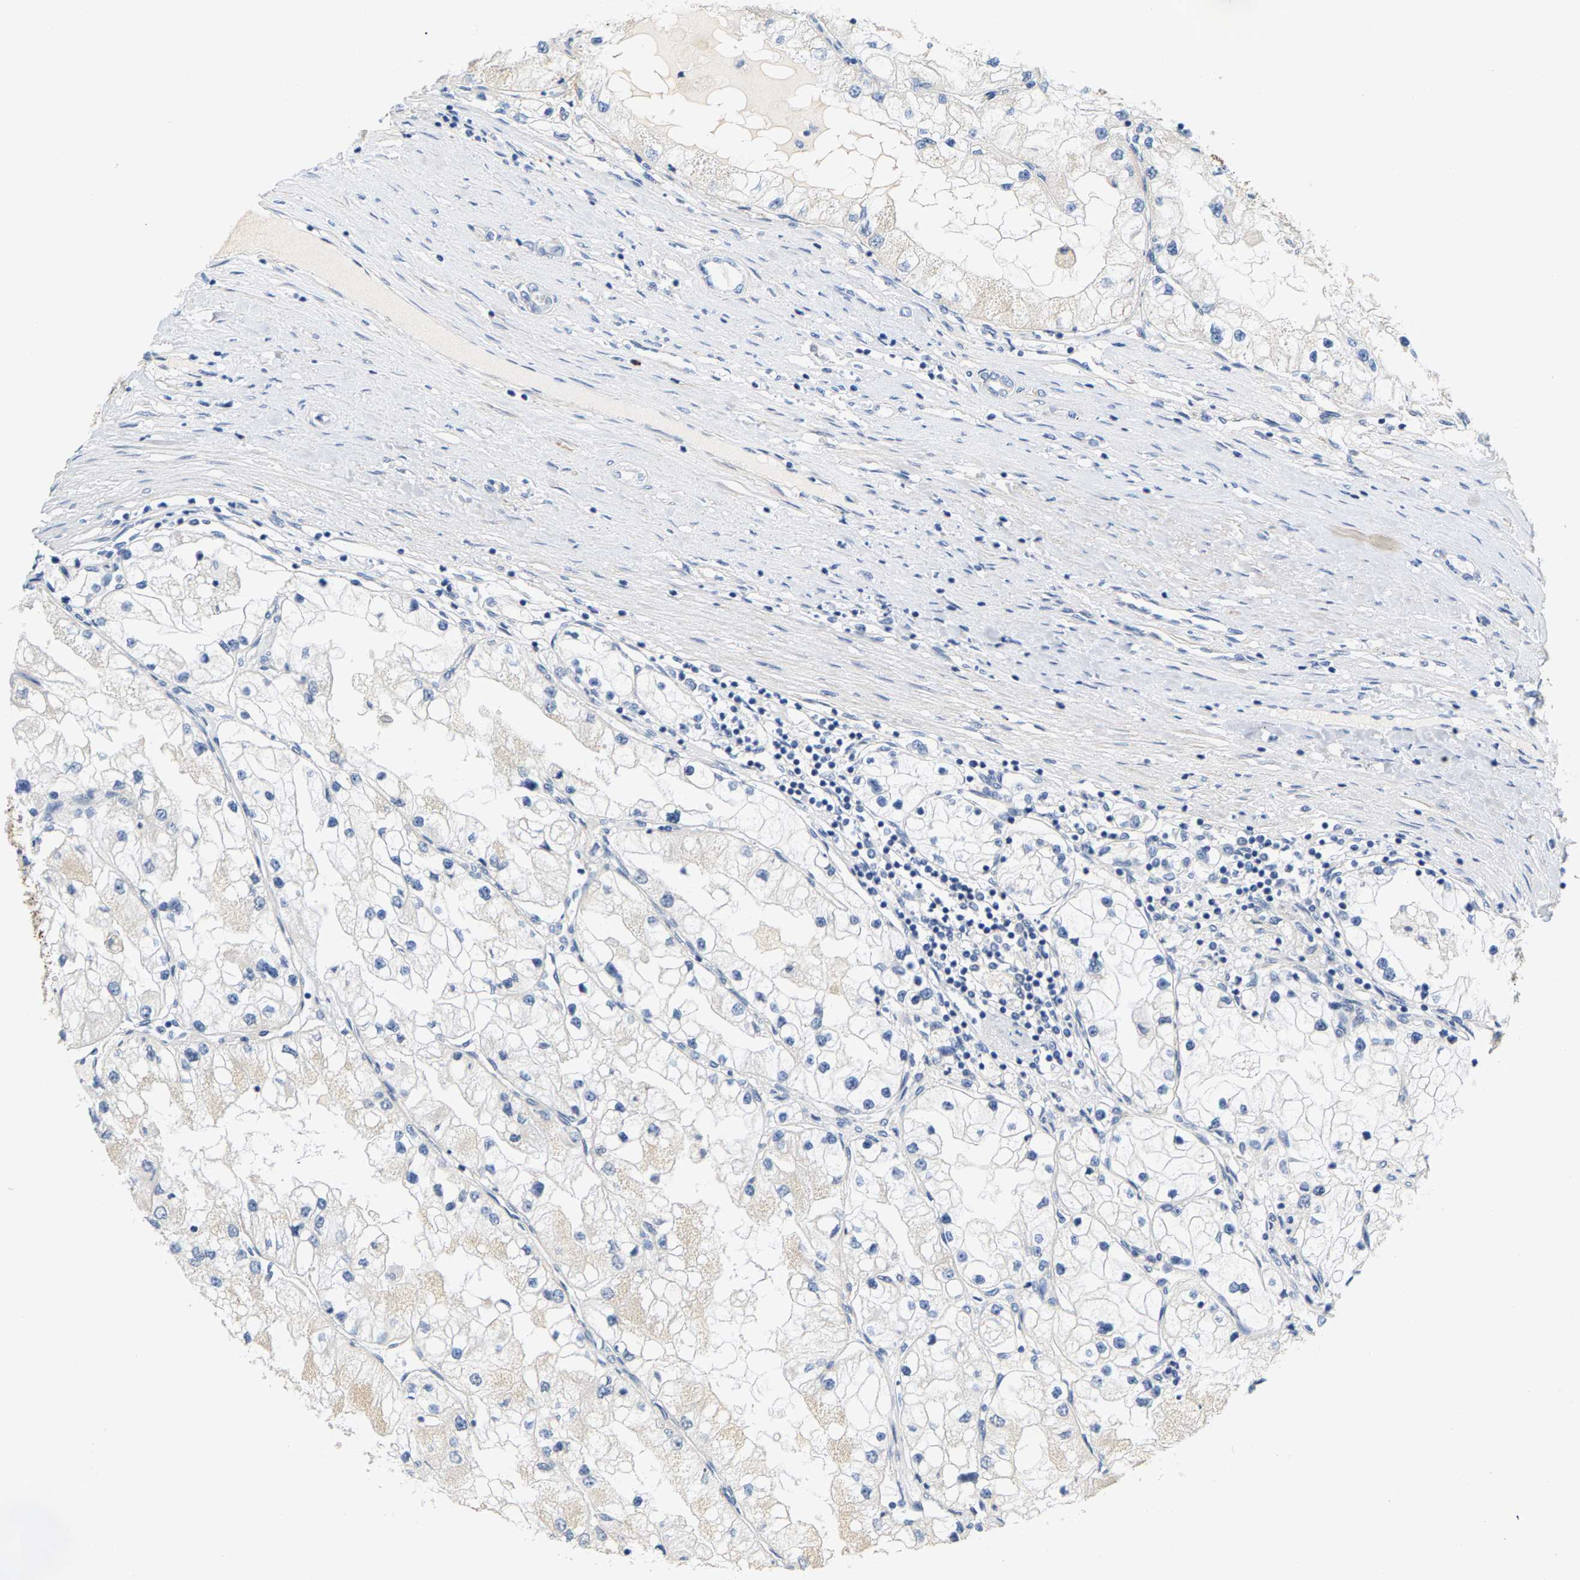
{"staining": {"intensity": "negative", "quantity": "none", "location": "none"}, "tissue": "renal cancer", "cell_type": "Tumor cells", "image_type": "cancer", "snomed": [{"axis": "morphology", "description": "Adenocarcinoma, NOS"}, {"axis": "topography", "description": "Kidney"}], "caption": "Immunohistochemical staining of human adenocarcinoma (renal) exhibits no significant positivity in tumor cells.", "gene": "SHMT2", "patient": {"sex": "male", "age": 68}}